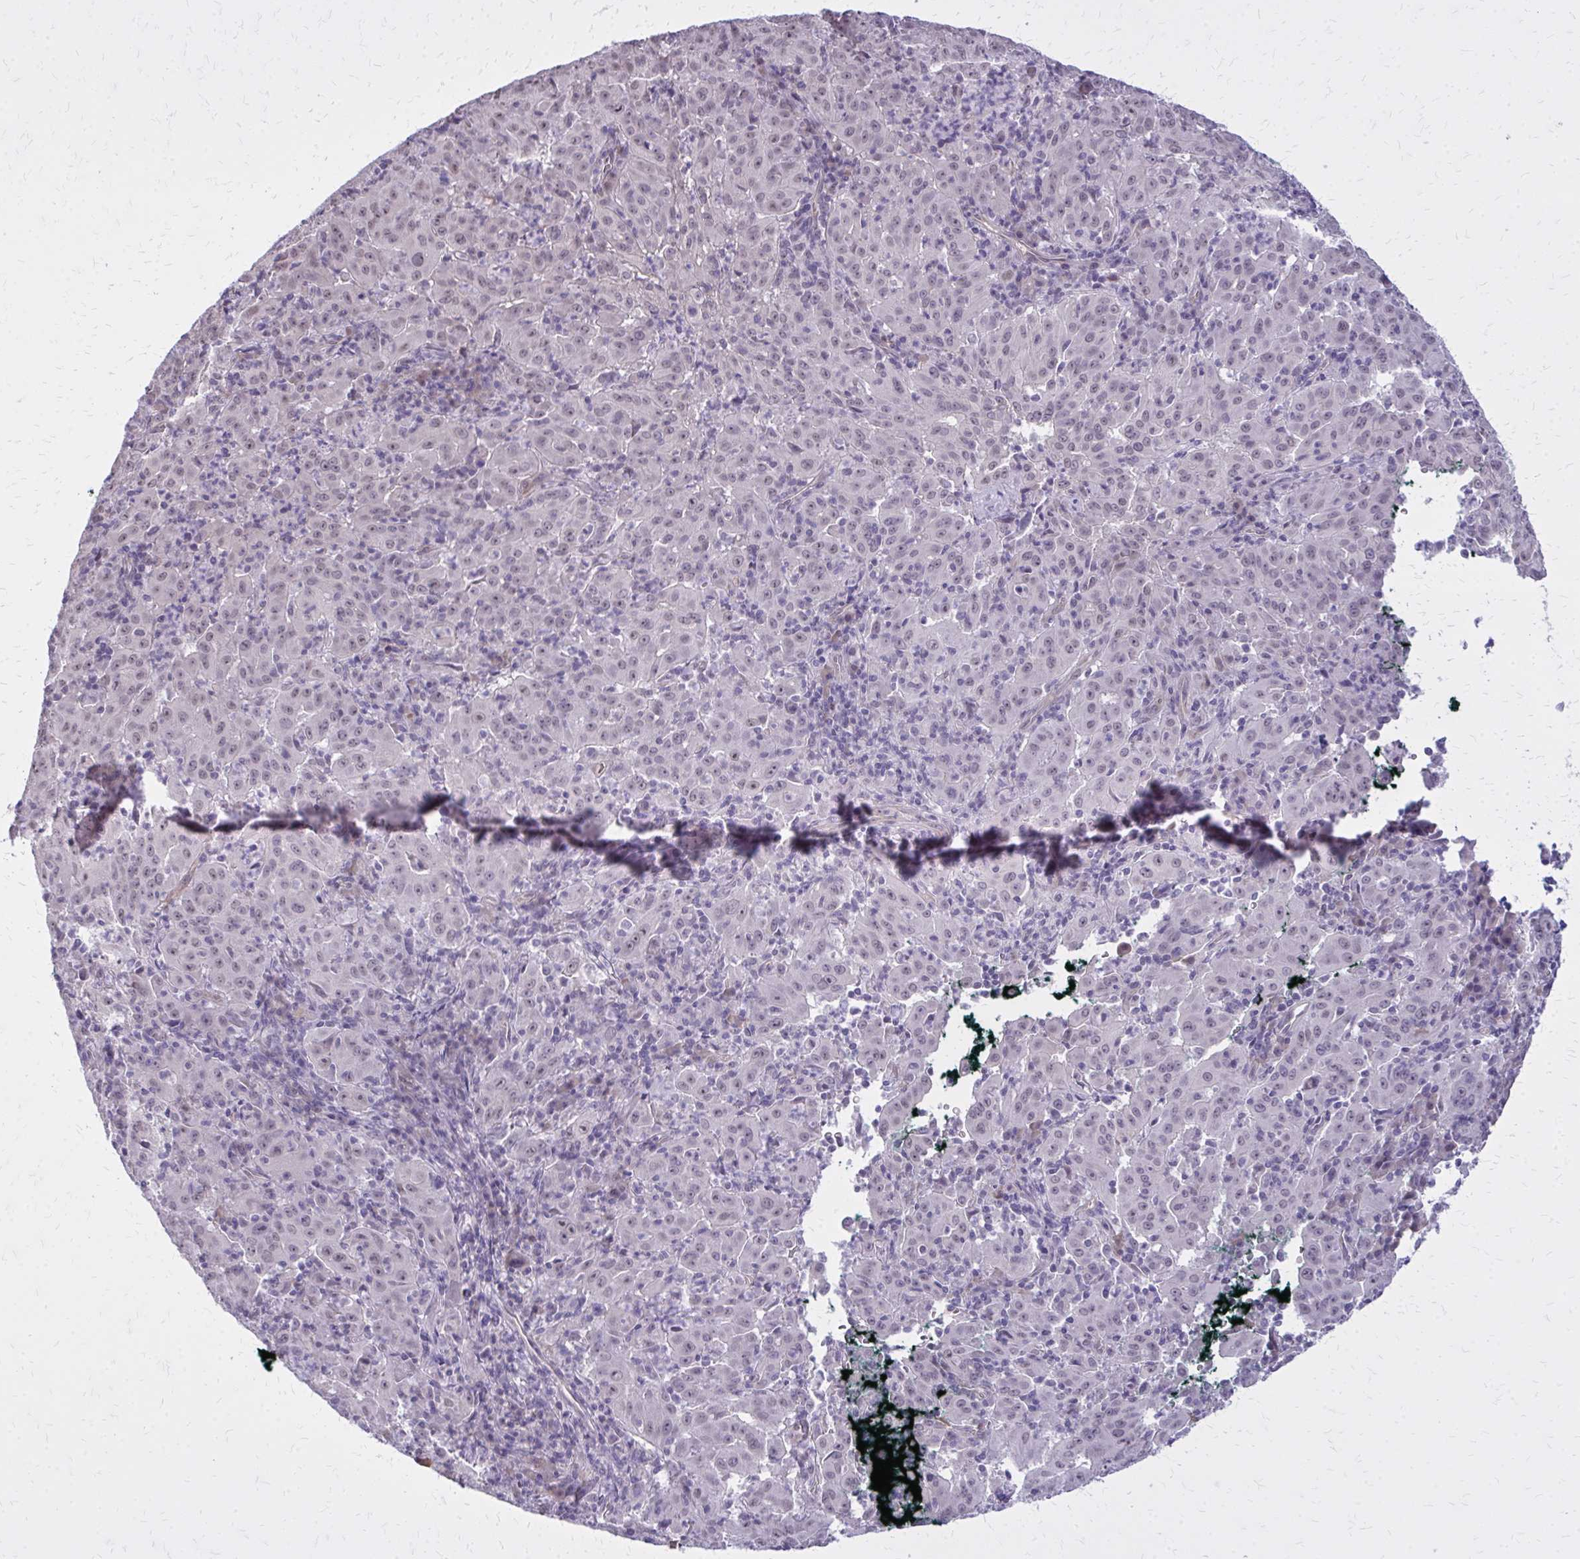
{"staining": {"intensity": "negative", "quantity": "none", "location": "none"}, "tissue": "pancreatic cancer", "cell_type": "Tumor cells", "image_type": "cancer", "snomed": [{"axis": "morphology", "description": "Adenocarcinoma, NOS"}, {"axis": "topography", "description": "Pancreas"}], "caption": "IHC image of pancreatic adenocarcinoma stained for a protein (brown), which shows no positivity in tumor cells. (Immunohistochemistry, brightfield microscopy, high magnification).", "gene": "PLCB1", "patient": {"sex": "male", "age": 63}}